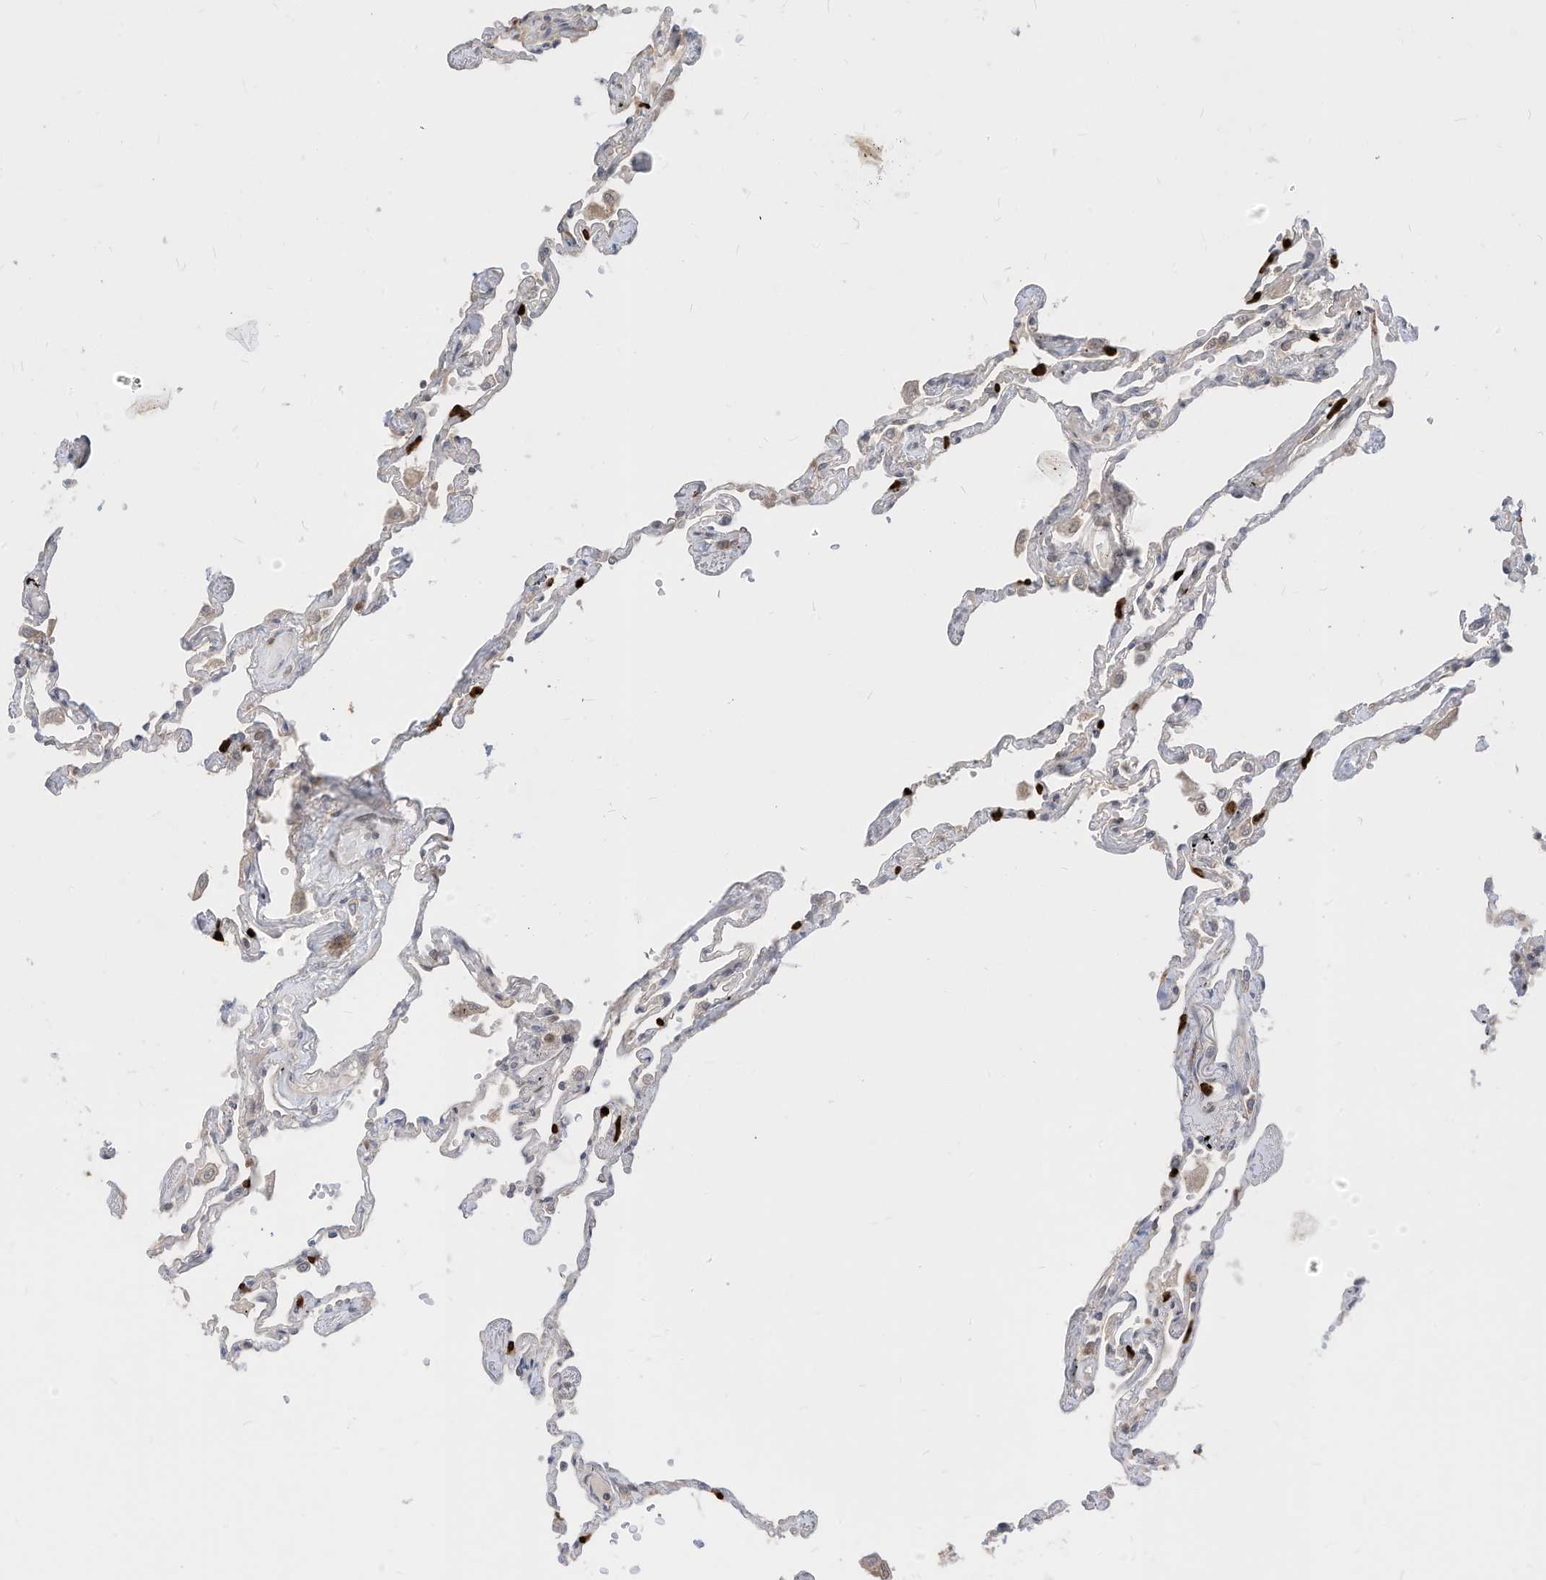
{"staining": {"intensity": "weak", "quantity": "25%-75%", "location": "cytoplasmic/membranous"}, "tissue": "lung", "cell_type": "Alveolar cells", "image_type": "normal", "snomed": [{"axis": "morphology", "description": "Normal tissue, NOS"}, {"axis": "topography", "description": "Lung"}], "caption": "Immunohistochemistry photomicrograph of benign human lung stained for a protein (brown), which demonstrates low levels of weak cytoplasmic/membranous positivity in approximately 25%-75% of alveolar cells.", "gene": "CNKSR1", "patient": {"sex": "female", "age": 67}}